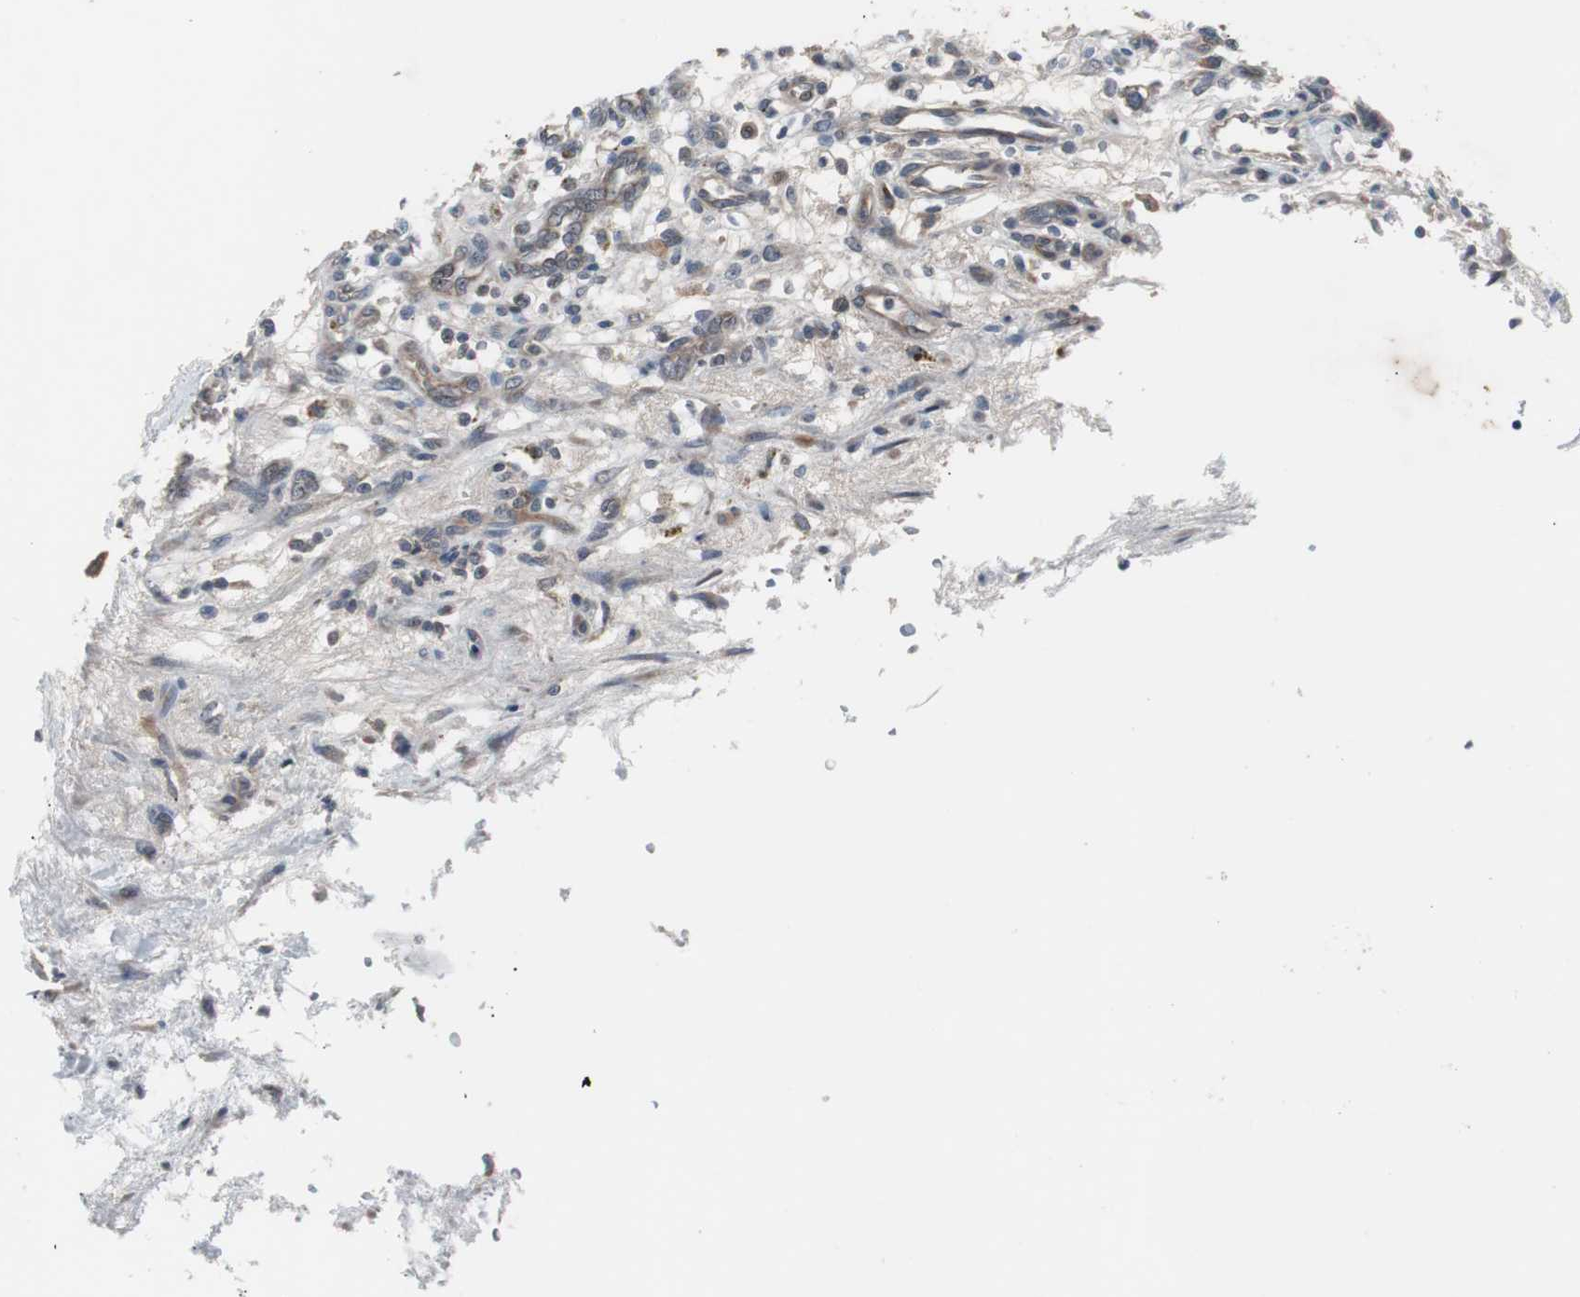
{"staining": {"intensity": "negative", "quantity": "none", "location": "none"}, "tissue": "renal cancer", "cell_type": "Tumor cells", "image_type": "cancer", "snomed": [{"axis": "morphology", "description": "Adenocarcinoma, NOS"}, {"axis": "topography", "description": "Kidney"}], "caption": "Image shows no significant protein positivity in tumor cells of adenocarcinoma (renal).", "gene": "ZMPSTE24", "patient": {"sex": "female", "age": 57}}